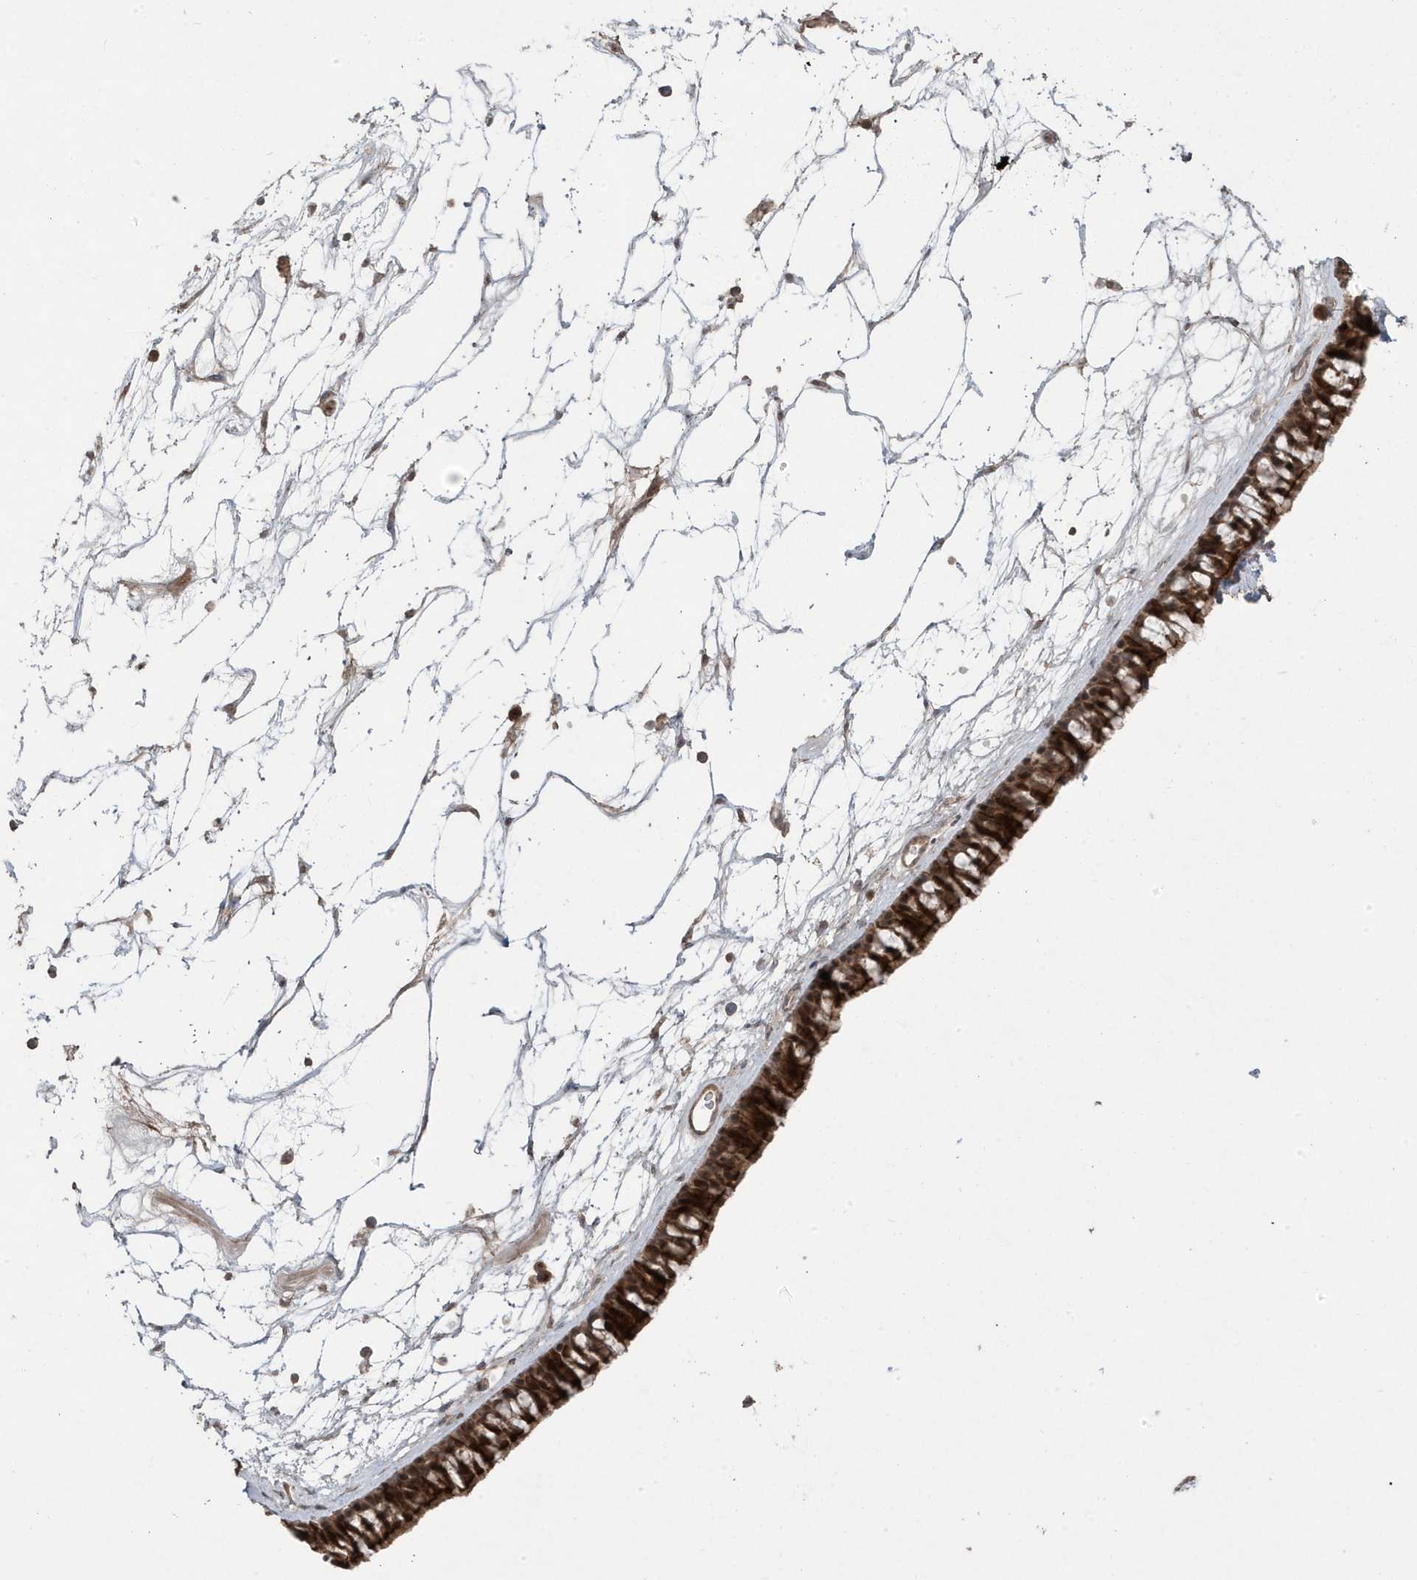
{"staining": {"intensity": "strong", "quantity": "25%-75%", "location": "cytoplasmic/membranous,nuclear"}, "tissue": "nasopharynx", "cell_type": "Respiratory epithelial cells", "image_type": "normal", "snomed": [{"axis": "morphology", "description": "Normal tissue, NOS"}, {"axis": "topography", "description": "Nasopharynx"}], "caption": "Normal nasopharynx displays strong cytoplasmic/membranous,nuclear expression in approximately 25%-75% of respiratory epithelial cells The protein of interest is shown in brown color, while the nuclei are stained blue..", "gene": "CETN3", "patient": {"sex": "male", "age": 64}}